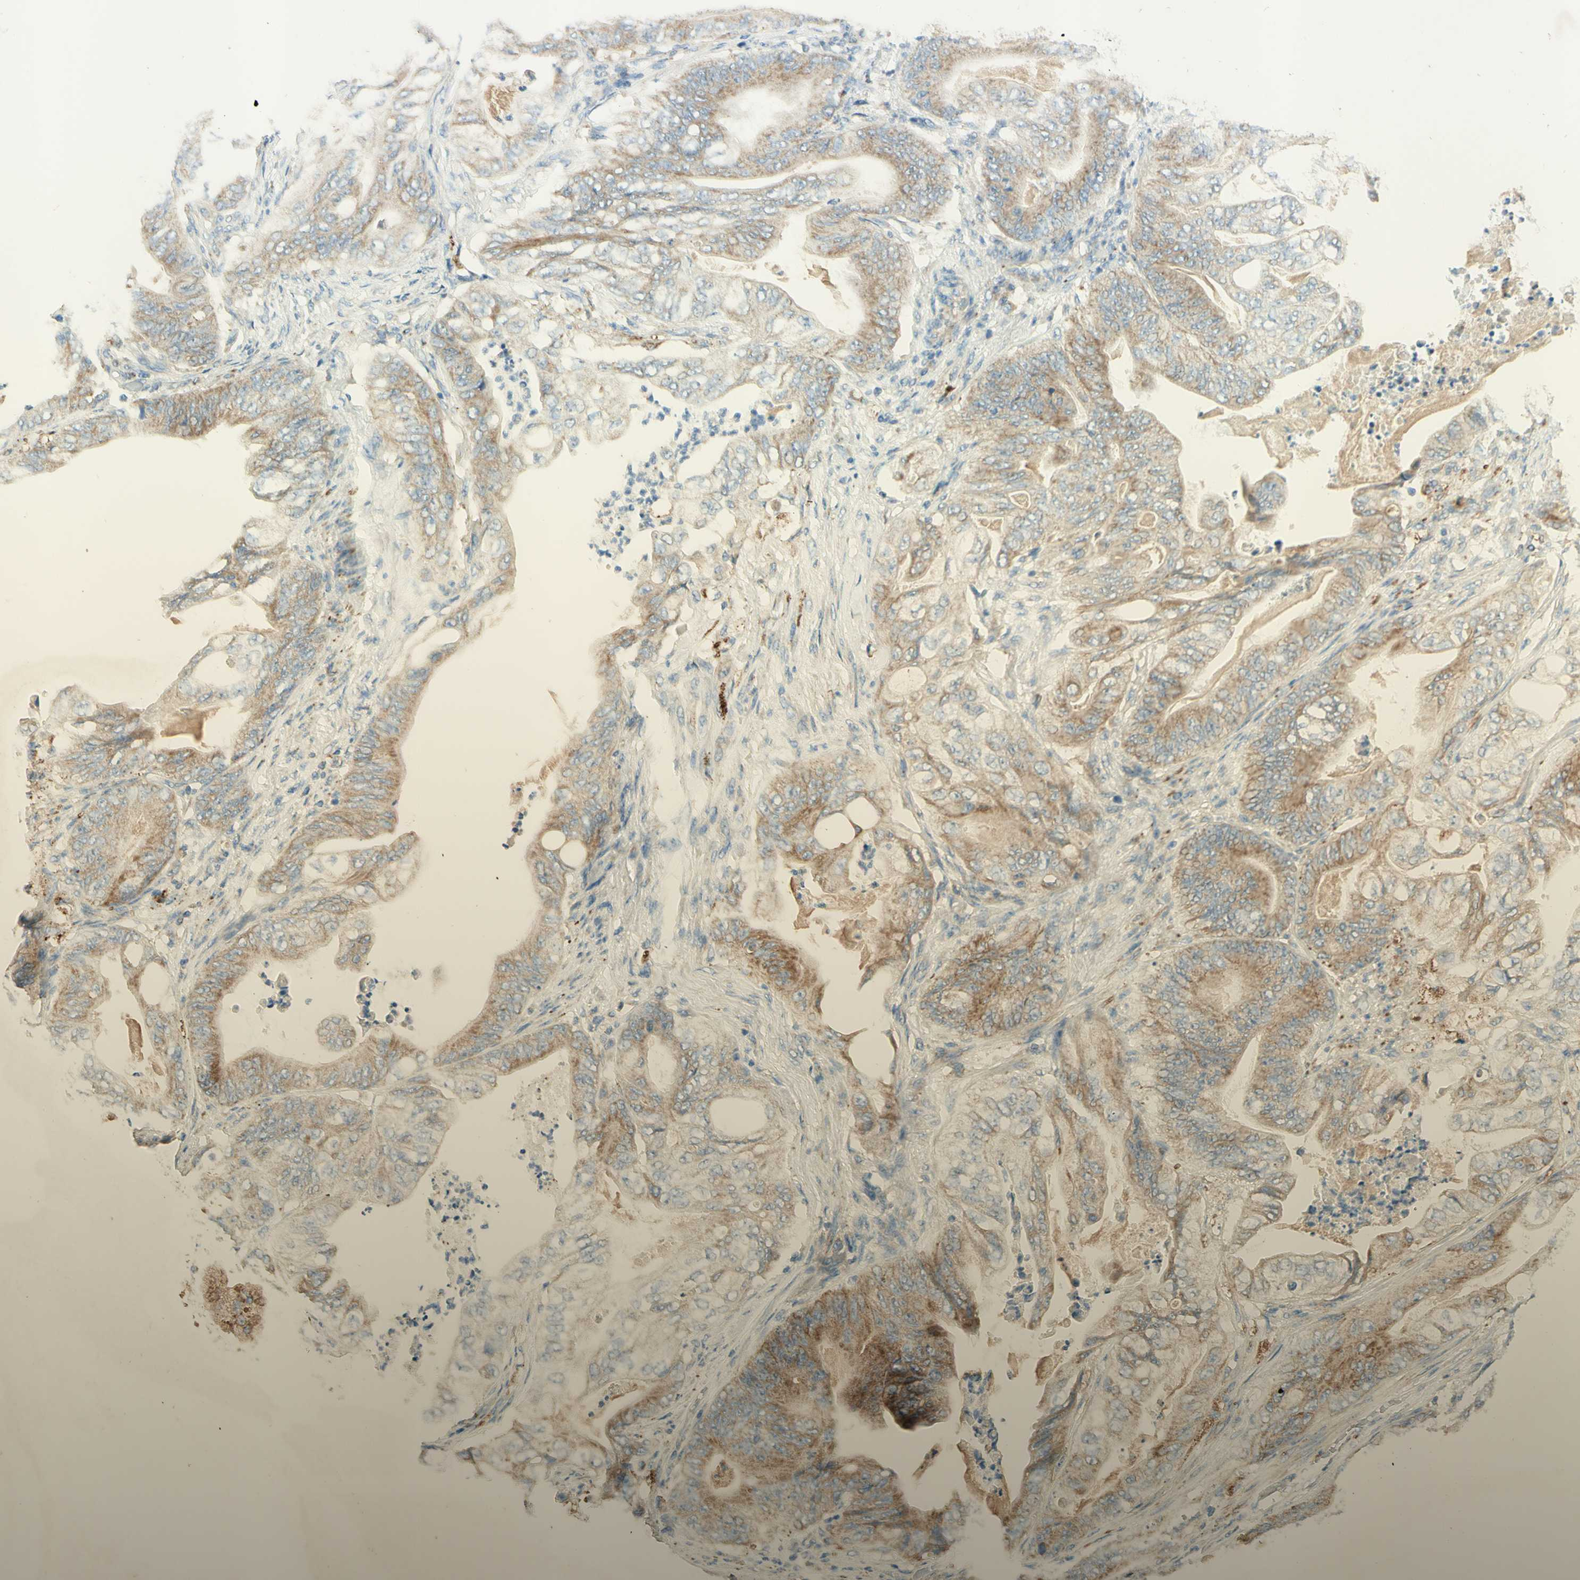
{"staining": {"intensity": "moderate", "quantity": ">75%", "location": "cytoplasmic/membranous"}, "tissue": "stomach cancer", "cell_type": "Tumor cells", "image_type": "cancer", "snomed": [{"axis": "morphology", "description": "Adenocarcinoma, NOS"}, {"axis": "topography", "description": "Stomach"}], "caption": "Human stomach cancer (adenocarcinoma) stained for a protein (brown) shows moderate cytoplasmic/membranous positive positivity in approximately >75% of tumor cells.", "gene": "ARMC10", "patient": {"sex": "female", "age": 73}}